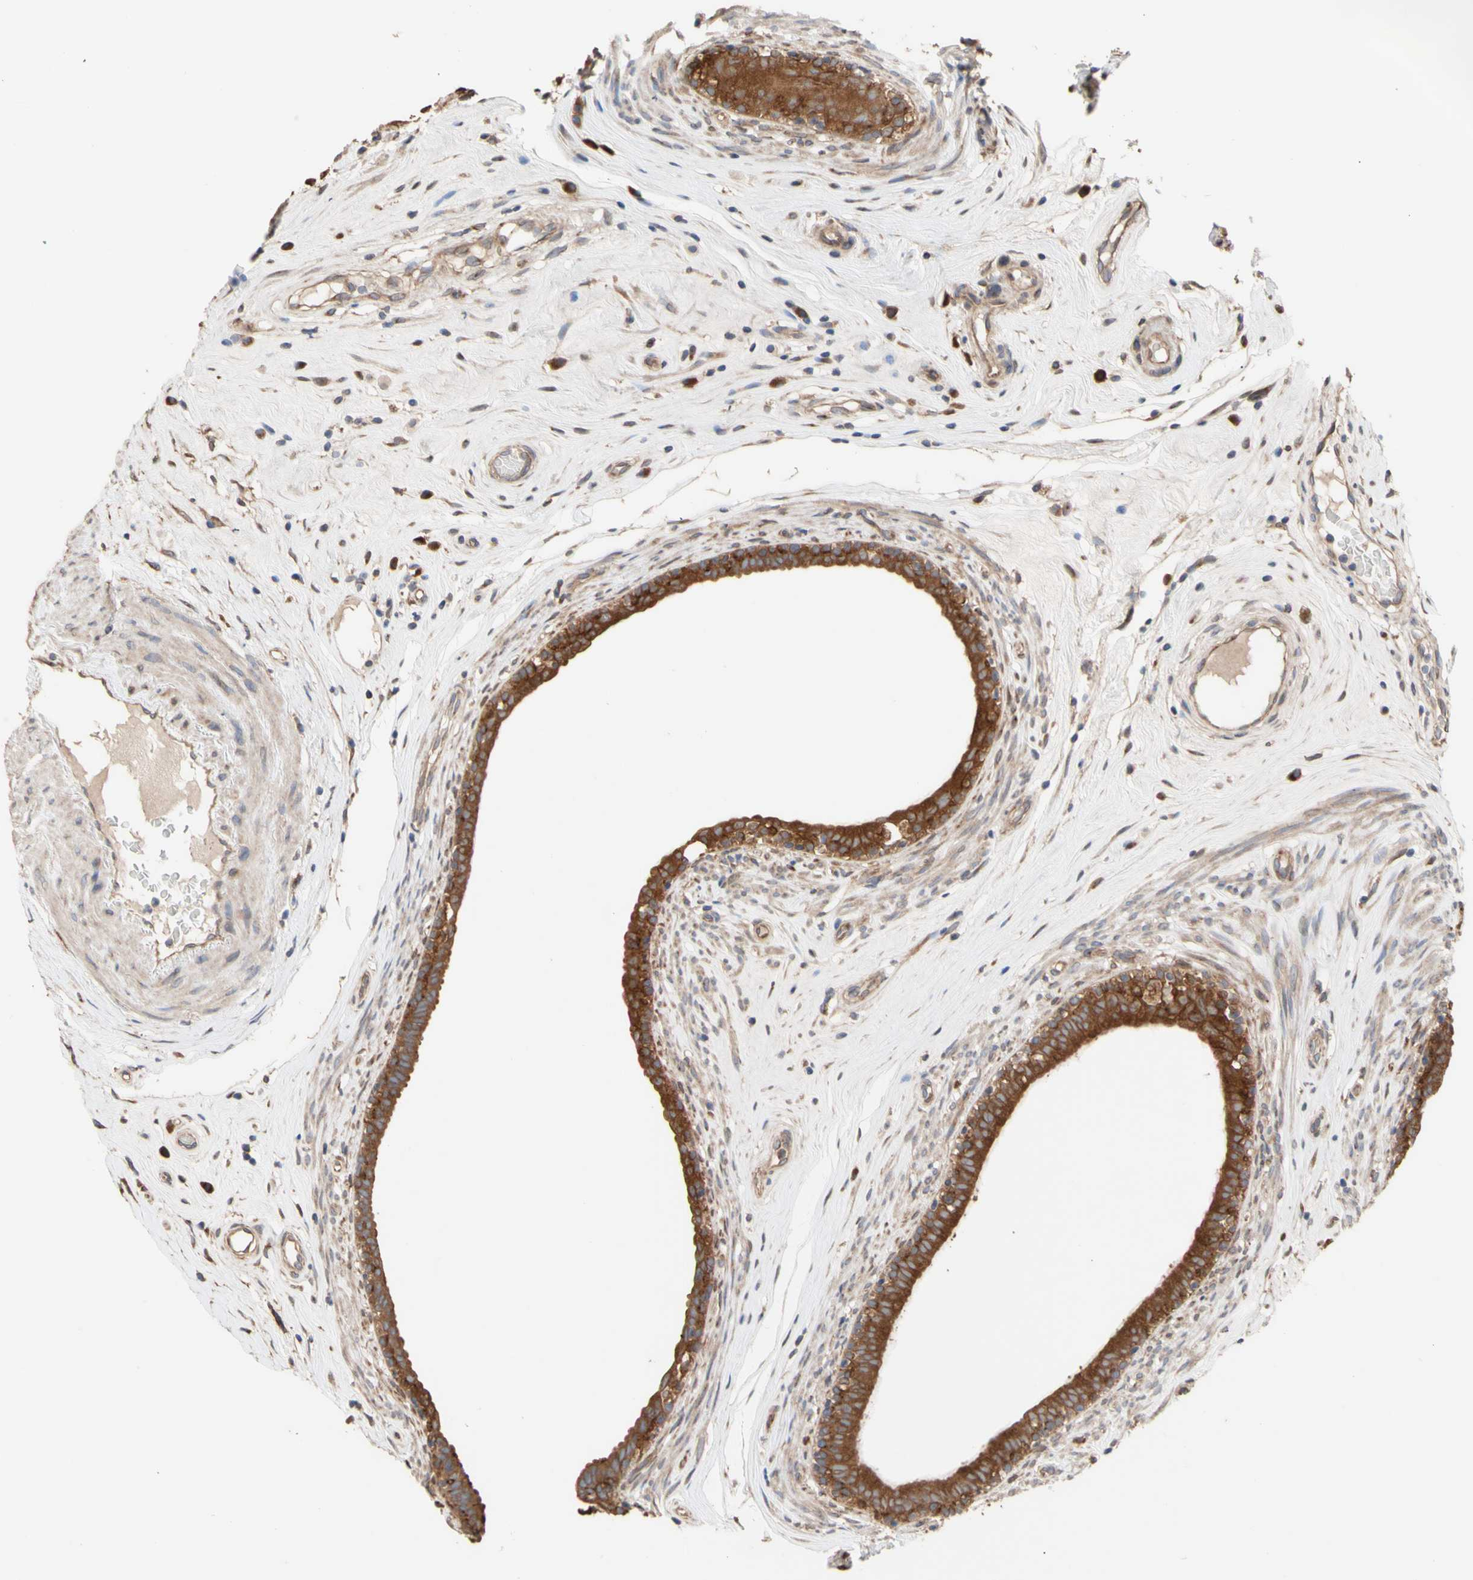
{"staining": {"intensity": "strong", "quantity": ">75%", "location": "cytoplasmic/membranous"}, "tissue": "epididymis", "cell_type": "Glandular cells", "image_type": "normal", "snomed": [{"axis": "morphology", "description": "Normal tissue, NOS"}, {"axis": "morphology", "description": "Inflammation, NOS"}, {"axis": "topography", "description": "Epididymis"}], "caption": "Protein staining of benign epididymis exhibits strong cytoplasmic/membranous positivity in approximately >75% of glandular cells.", "gene": "NECTIN3", "patient": {"sex": "male", "age": 84}}